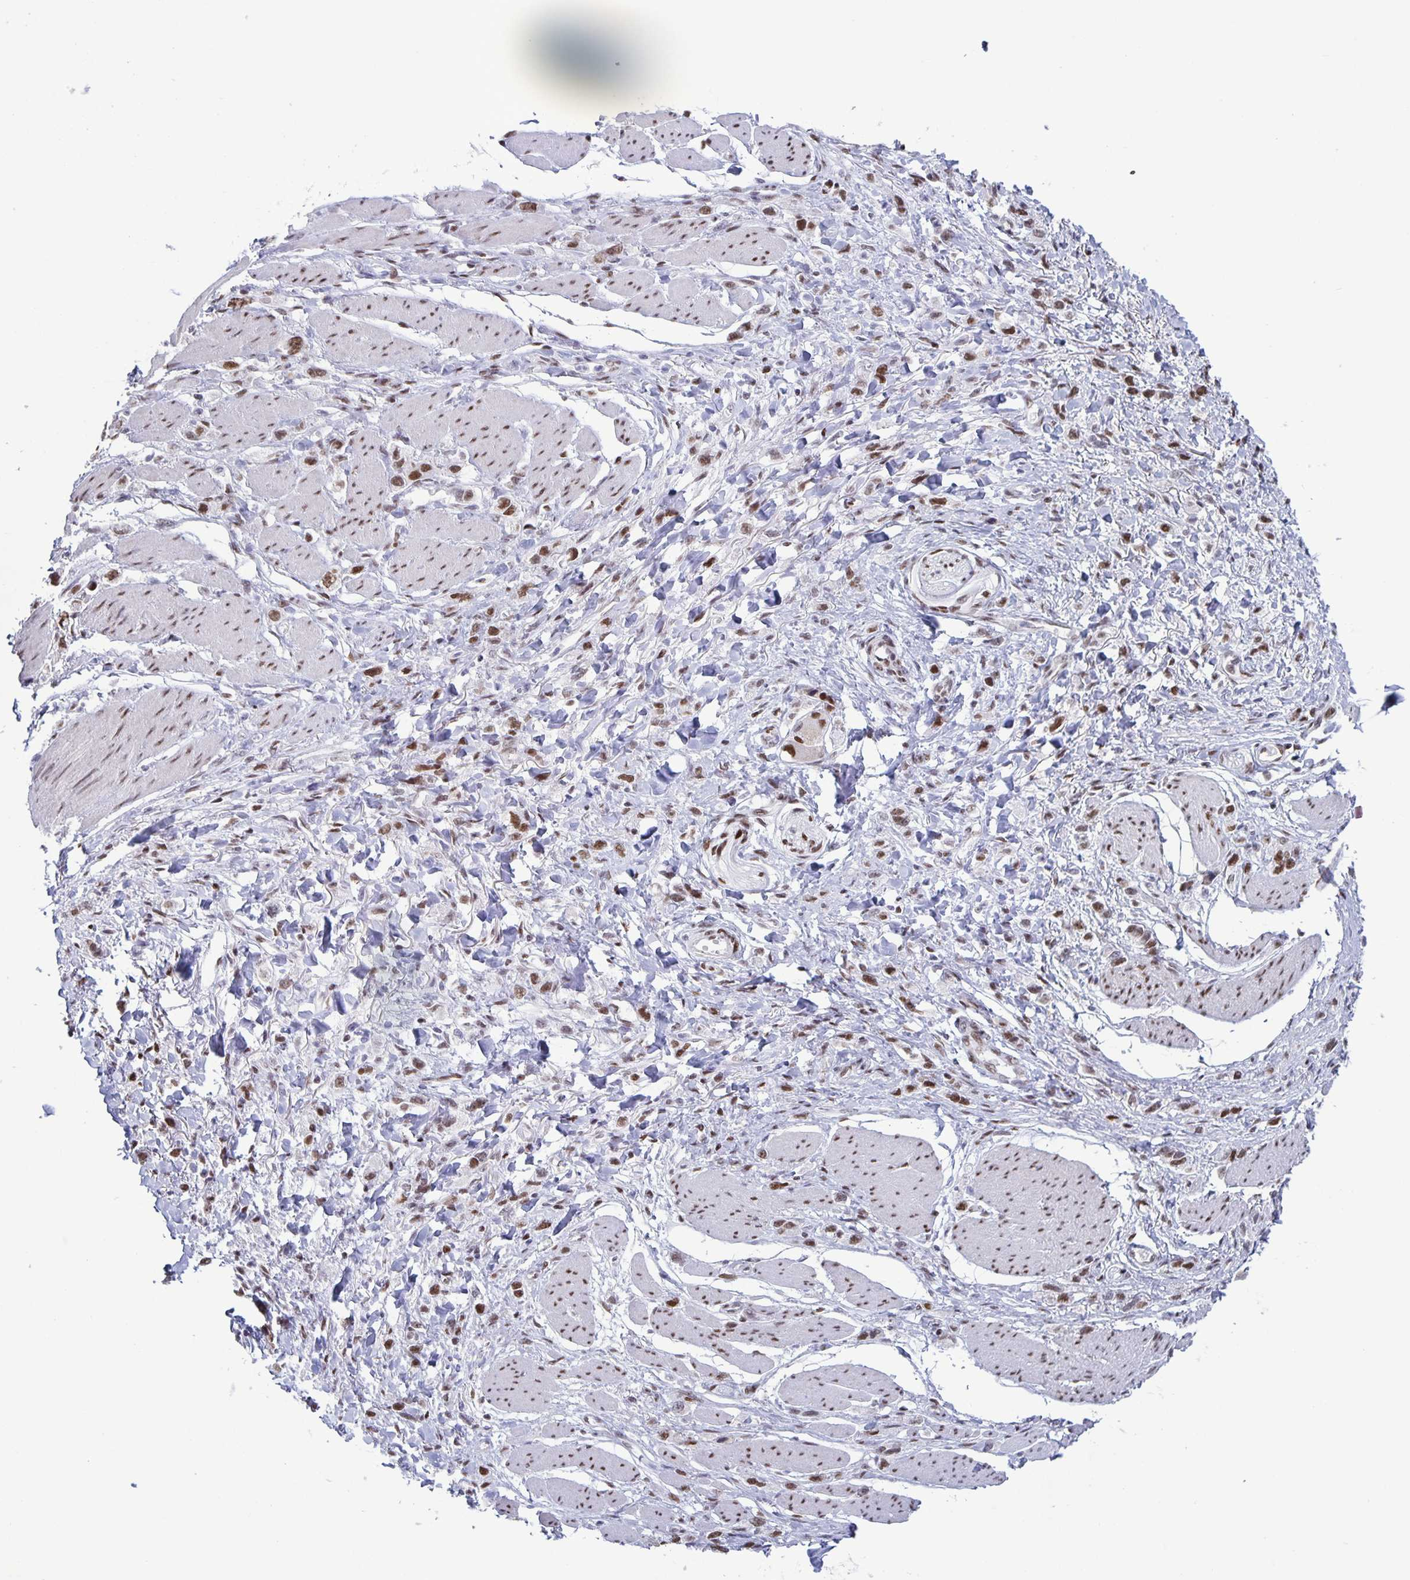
{"staining": {"intensity": "moderate", "quantity": ">75%", "location": "nuclear"}, "tissue": "stomach cancer", "cell_type": "Tumor cells", "image_type": "cancer", "snomed": [{"axis": "morphology", "description": "Adenocarcinoma, NOS"}, {"axis": "topography", "description": "Stomach"}], "caption": "A brown stain labels moderate nuclear expression of a protein in stomach cancer (adenocarcinoma) tumor cells.", "gene": "JUND", "patient": {"sex": "female", "age": 65}}